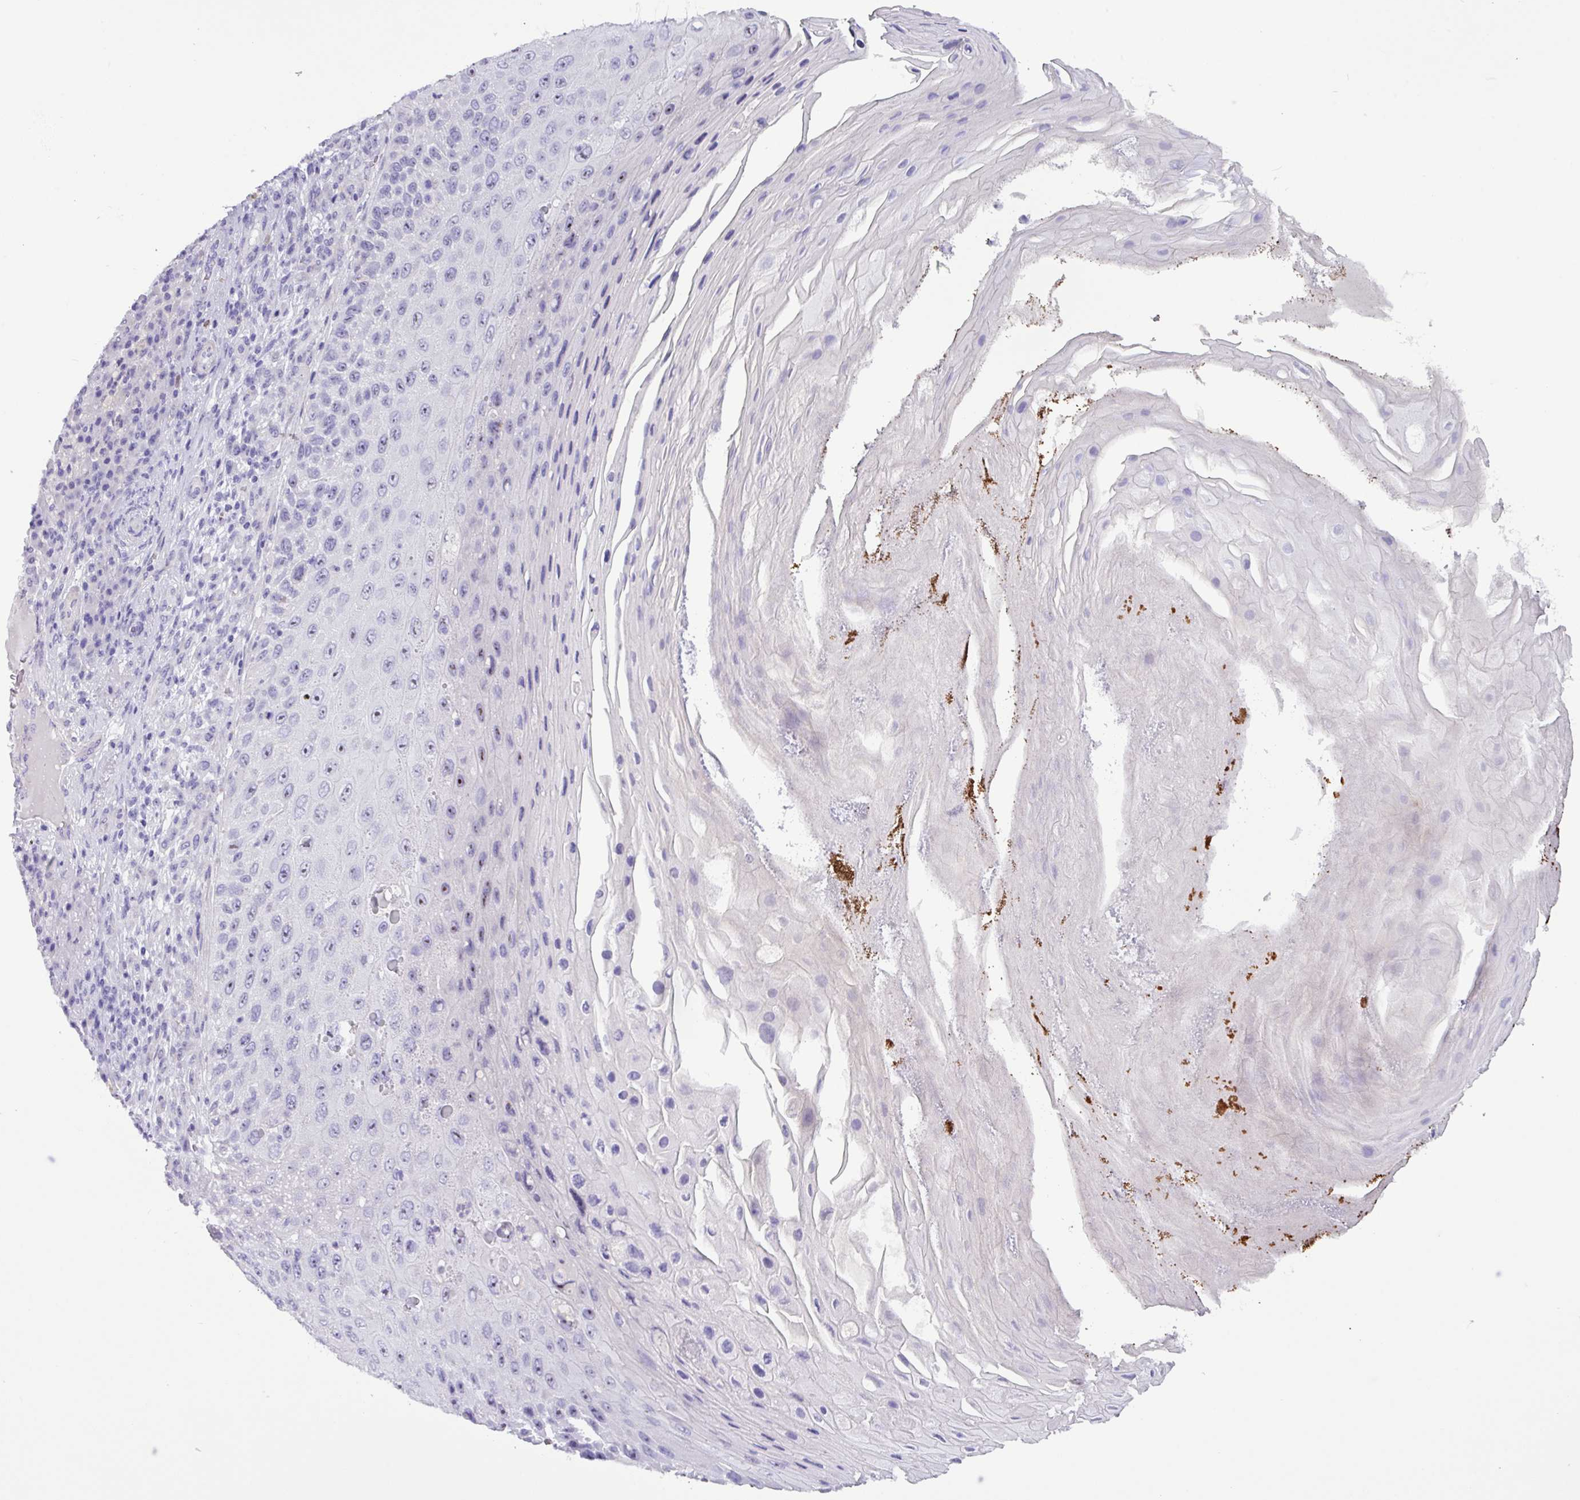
{"staining": {"intensity": "moderate", "quantity": "<25%", "location": "nuclear"}, "tissue": "skin cancer", "cell_type": "Tumor cells", "image_type": "cancer", "snomed": [{"axis": "morphology", "description": "Squamous cell carcinoma, NOS"}, {"axis": "topography", "description": "Skin"}], "caption": "Moderate nuclear staining is appreciated in about <25% of tumor cells in skin cancer.", "gene": "MRM2", "patient": {"sex": "female", "age": 88}}